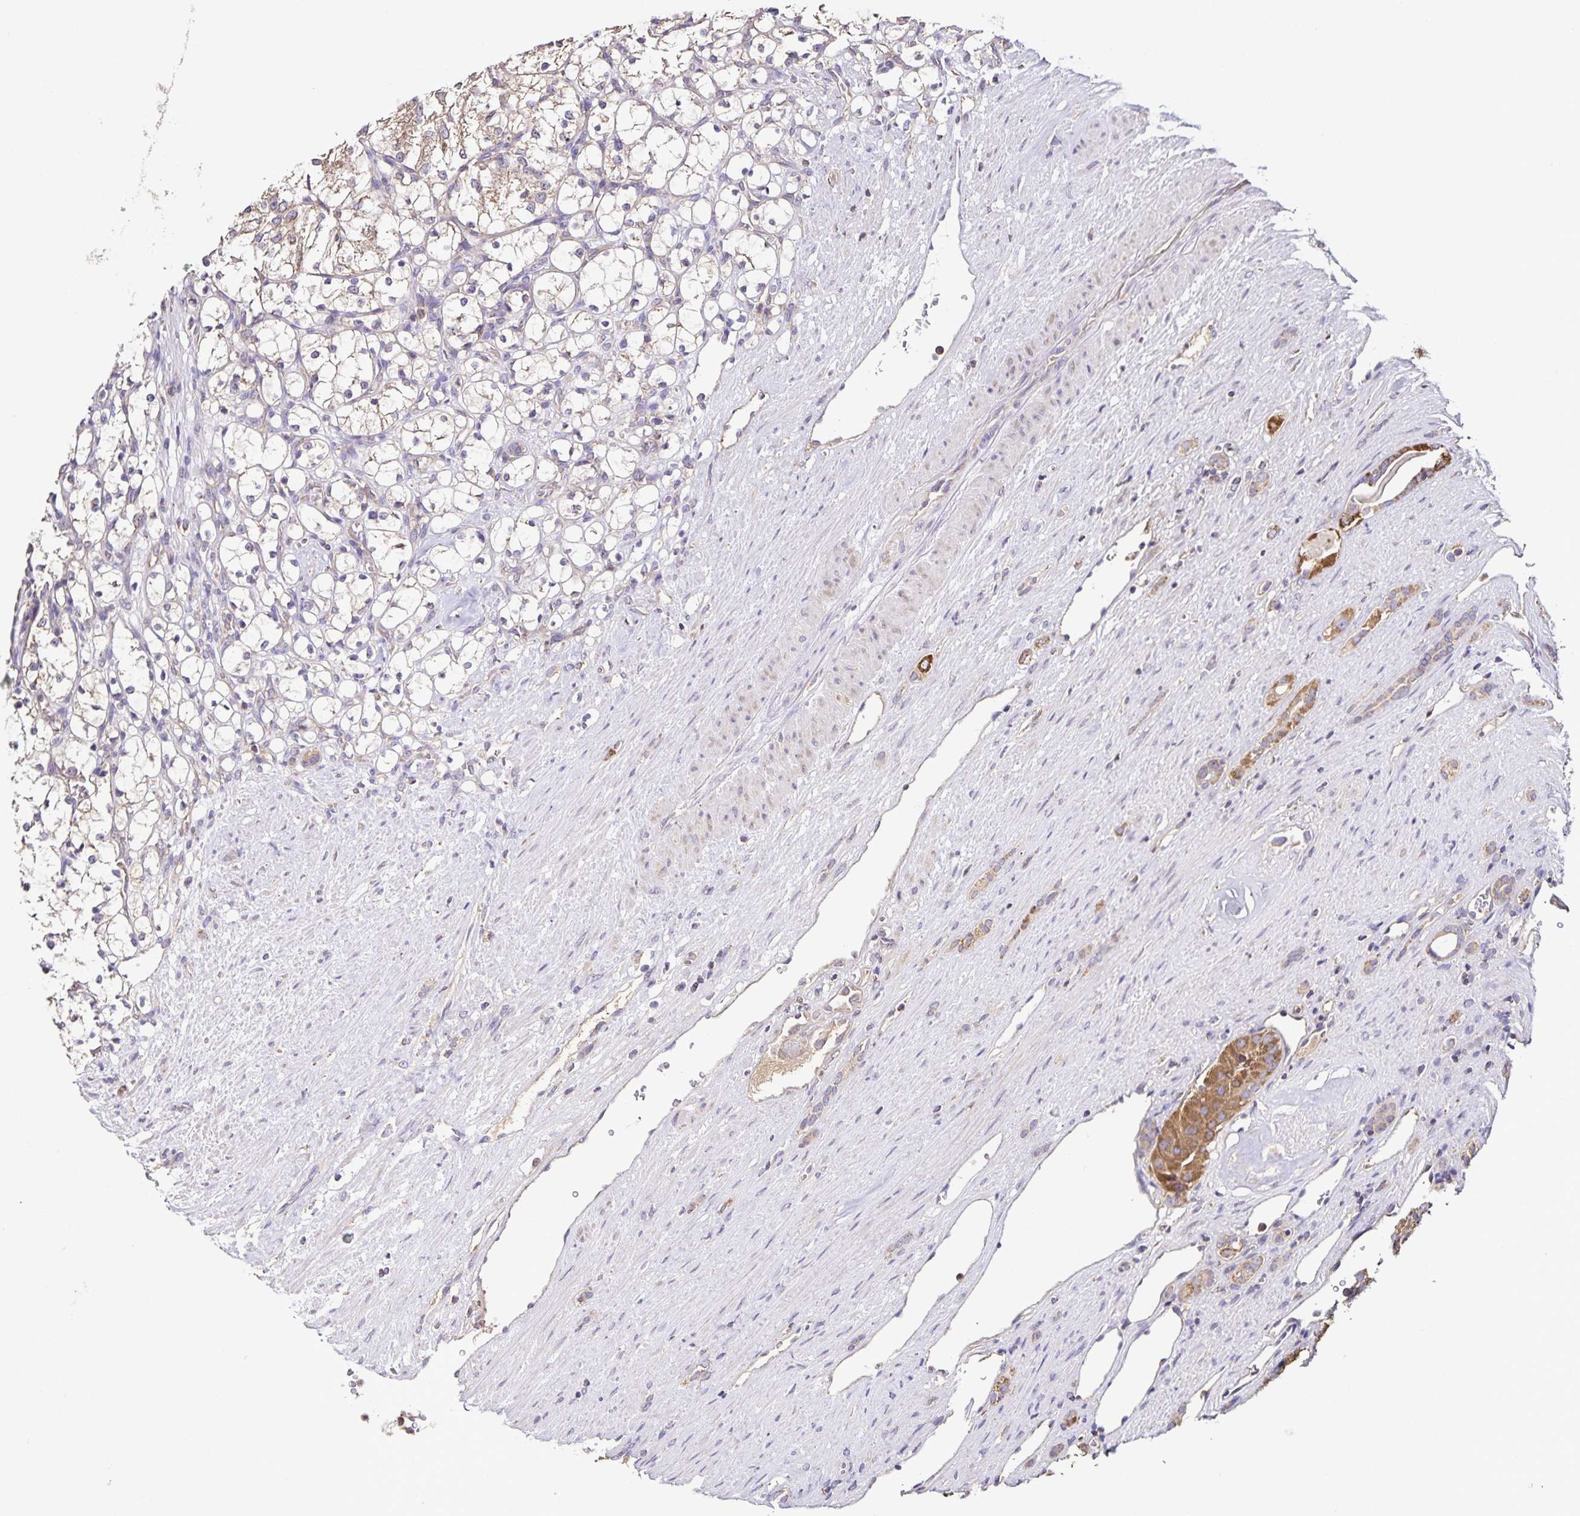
{"staining": {"intensity": "weak", "quantity": "<25%", "location": "cytoplasmic/membranous"}, "tissue": "renal cancer", "cell_type": "Tumor cells", "image_type": "cancer", "snomed": [{"axis": "morphology", "description": "Adenocarcinoma, NOS"}, {"axis": "topography", "description": "Kidney"}], "caption": "Tumor cells are negative for brown protein staining in renal adenocarcinoma. (Immunohistochemistry, brightfield microscopy, high magnification).", "gene": "MAN1A1", "patient": {"sex": "female", "age": 69}}